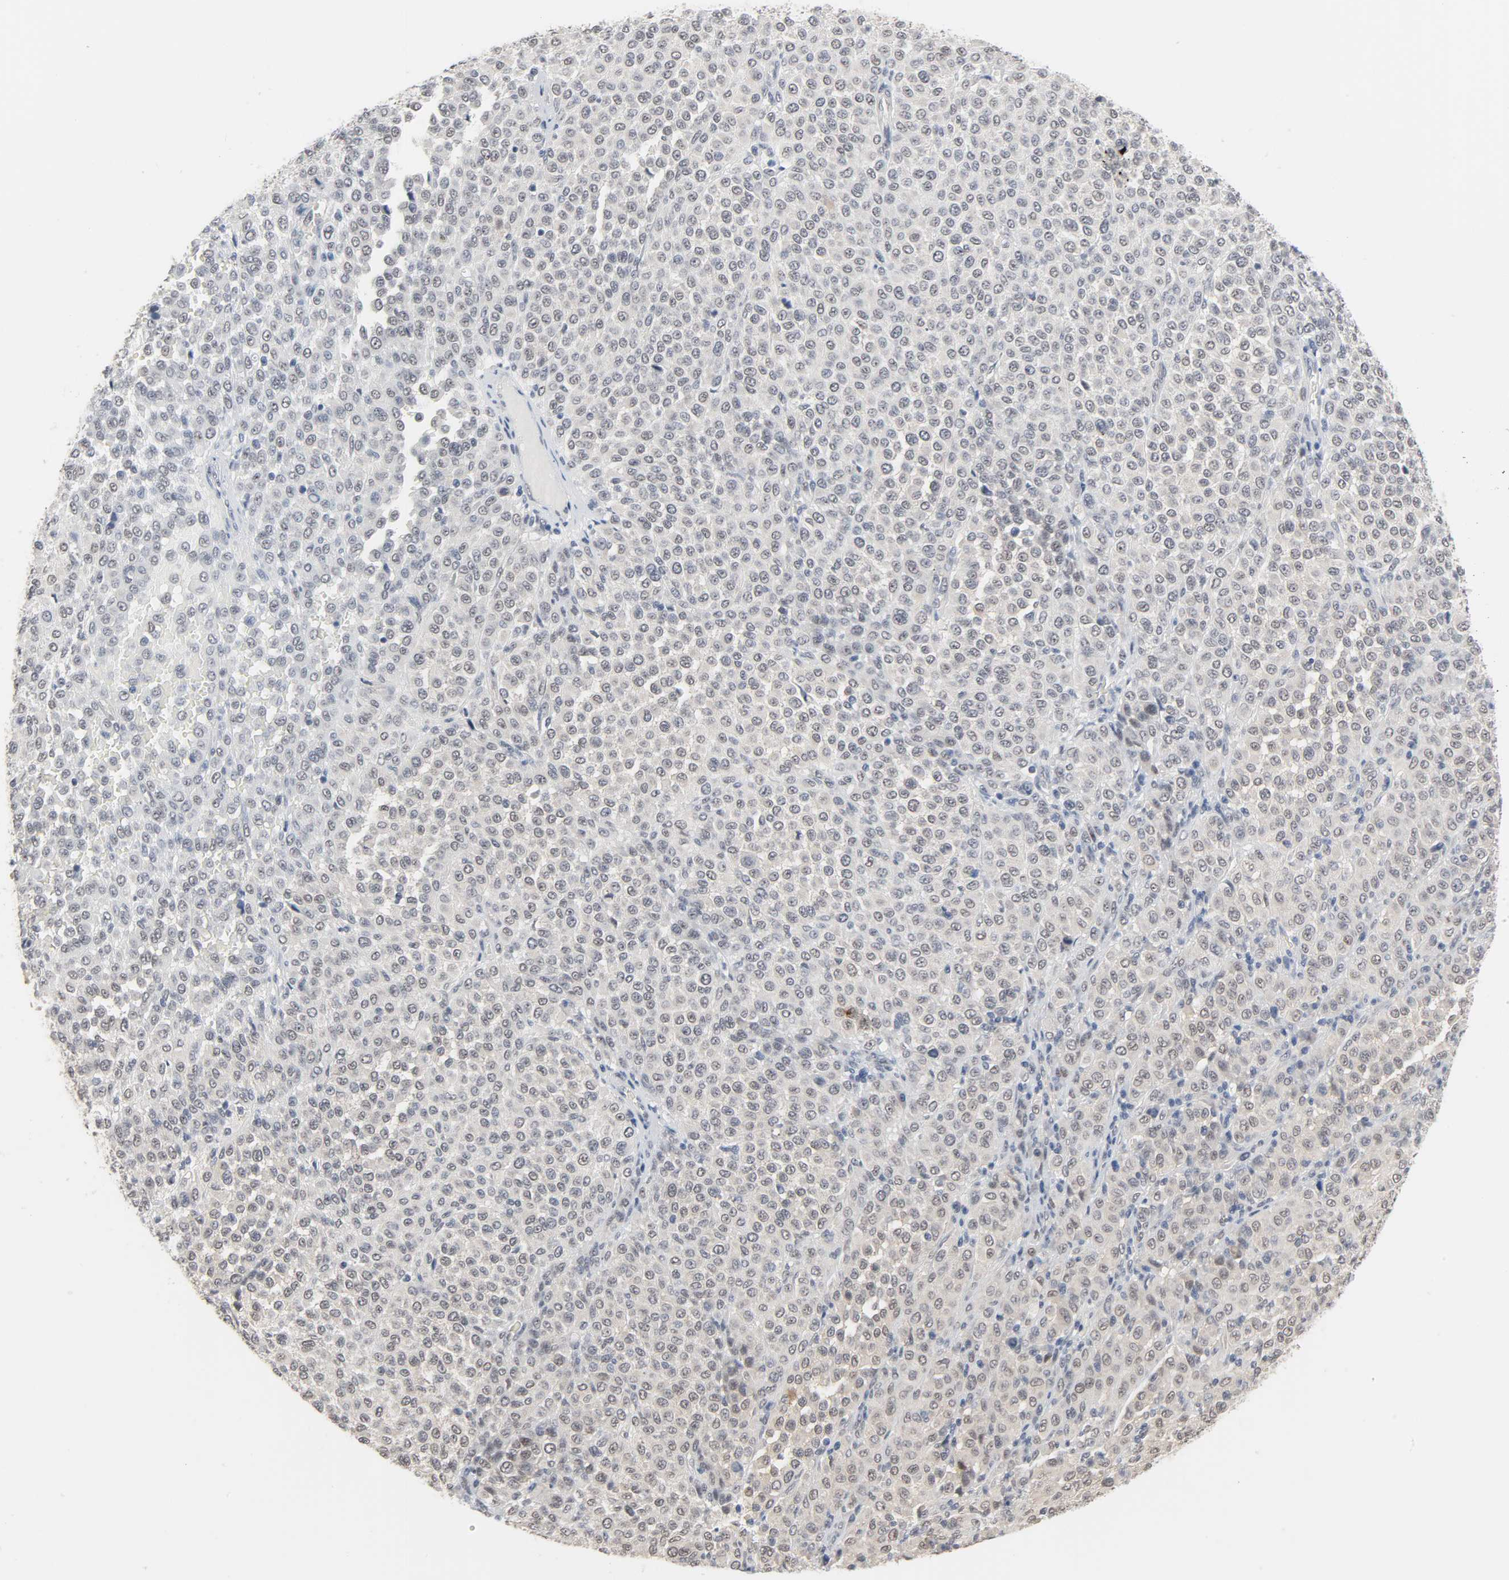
{"staining": {"intensity": "weak", "quantity": "<25%", "location": "cytoplasmic/membranous"}, "tissue": "melanoma", "cell_type": "Tumor cells", "image_type": "cancer", "snomed": [{"axis": "morphology", "description": "Malignant melanoma, Metastatic site"}, {"axis": "topography", "description": "Pancreas"}], "caption": "Human malignant melanoma (metastatic site) stained for a protein using immunohistochemistry (IHC) shows no positivity in tumor cells.", "gene": "ACSS2", "patient": {"sex": "female", "age": 30}}